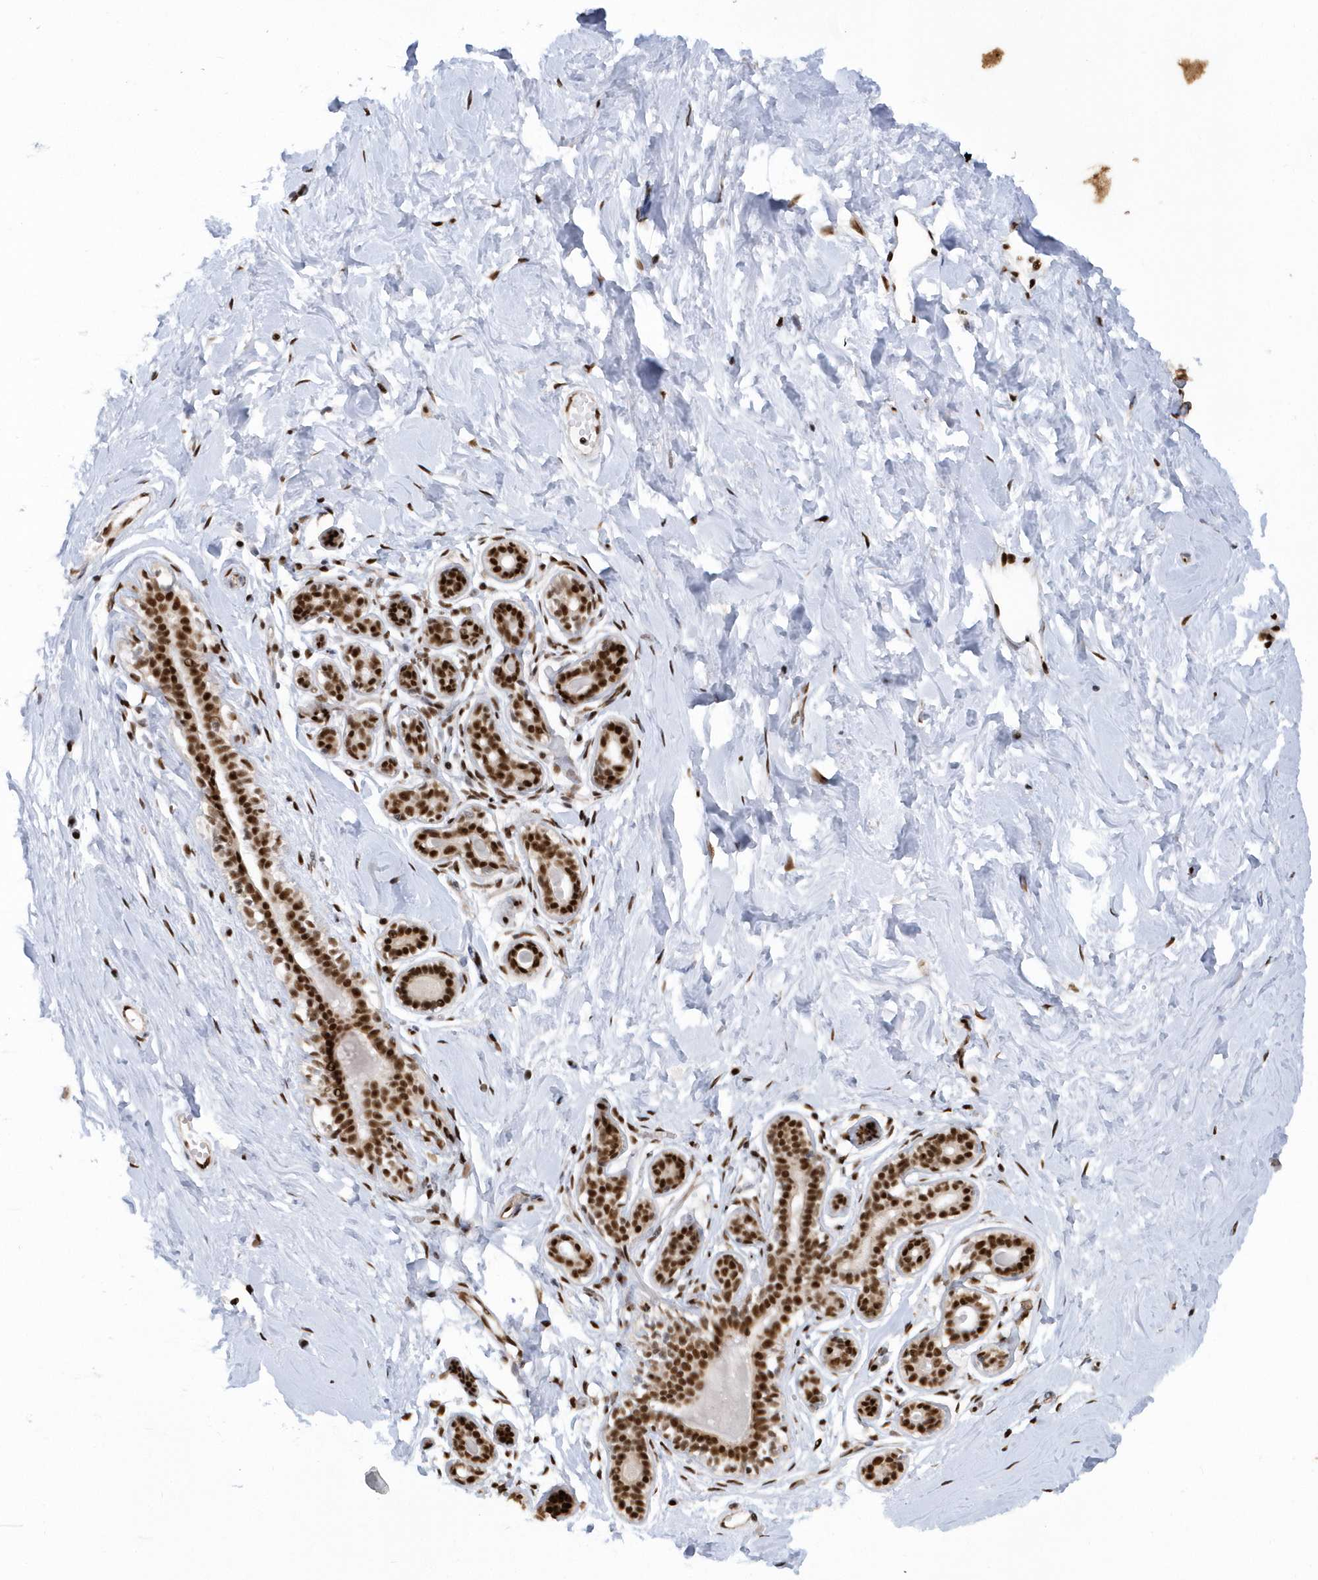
{"staining": {"intensity": "strong", "quantity": ">75%", "location": "nuclear"}, "tissue": "breast", "cell_type": "Adipocytes", "image_type": "normal", "snomed": [{"axis": "morphology", "description": "Normal tissue, NOS"}, {"axis": "morphology", "description": "Adenoma, NOS"}, {"axis": "topography", "description": "Breast"}], "caption": "The photomicrograph exhibits a brown stain indicating the presence of a protein in the nuclear of adipocytes in breast.", "gene": "SEPHS1", "patient": {"sex": "female", "age": 23}}